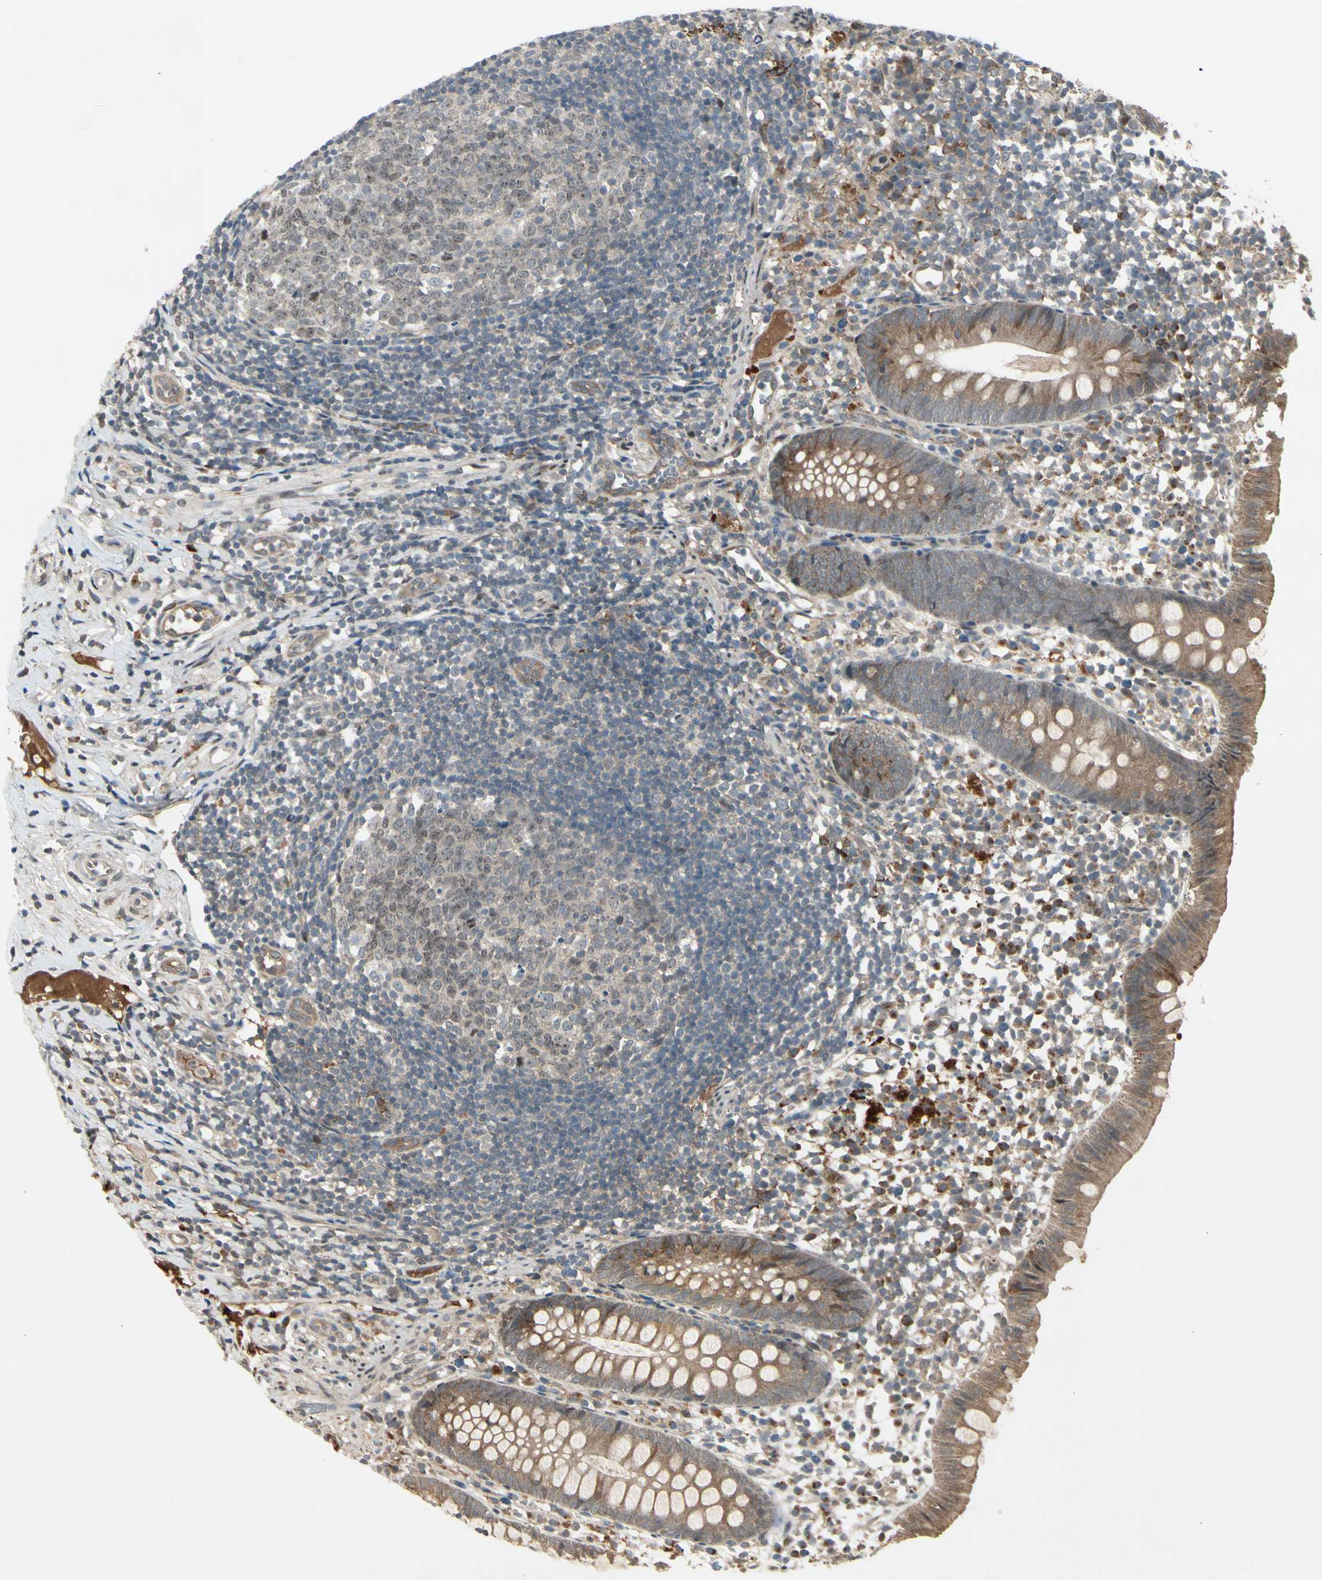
{"staining": {"intensity": "moderate", "quantity": ">75%", "location": "cytoplasmic/membranous"}, "tissue": "appendix", "cell_type": "Glandular cells", "image_type": "normal", "snomed": [{"axis": "morphology", "description": "Normal tissue, NOS"}, {"axis": "topography", "description": "Appendix"}], "caption": "A micrograph of human appendix stained for a protein displays moderate cytoplasmic/membranous brown staining in glandular cells.", "gene": "FHDC1", "patient": {"sex": "female", "age": 20}}